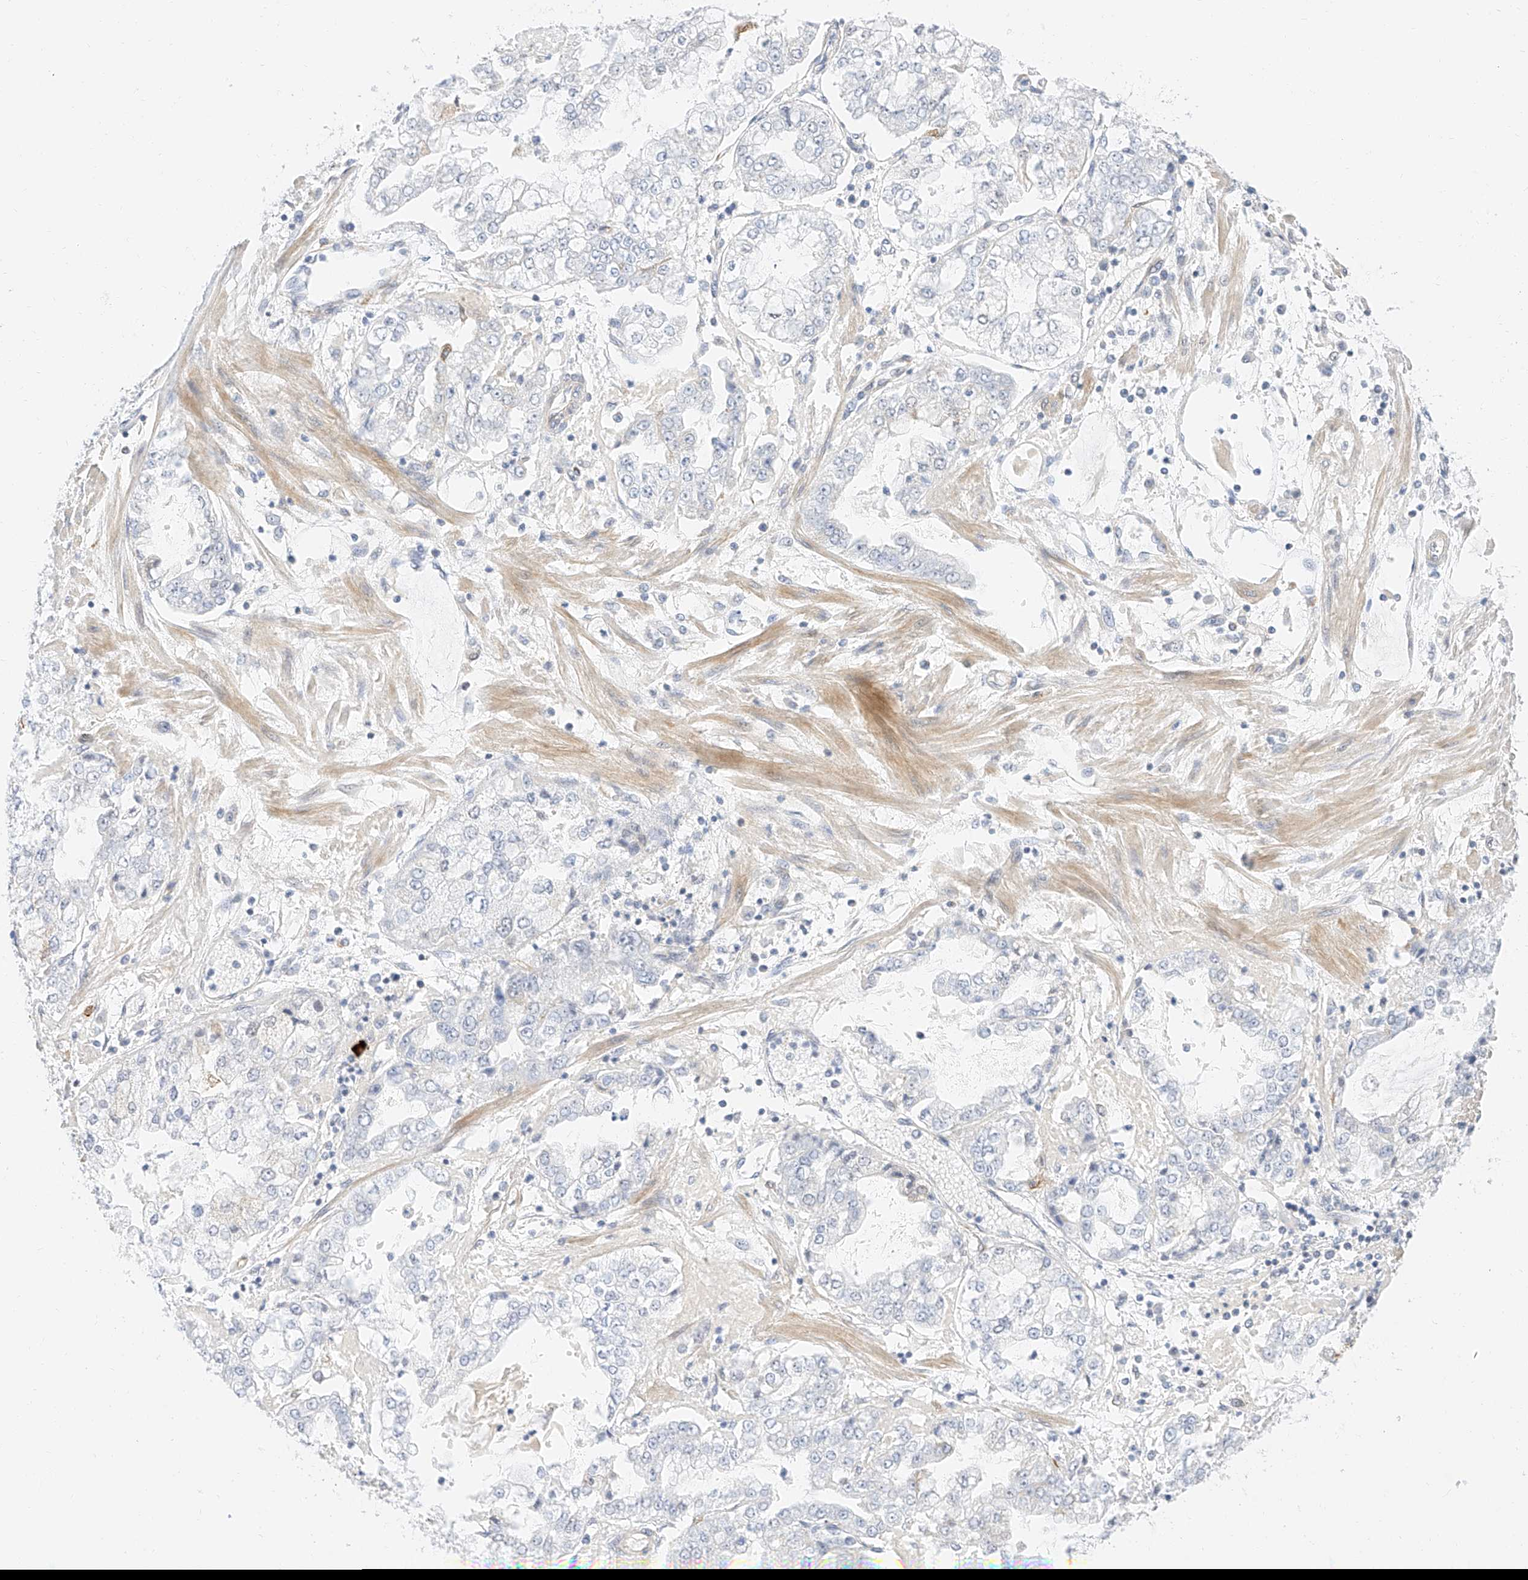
{"staining": {"intensity": "negative", "quantity": "none", "location": "none"}, "tissue": "stomach cancer", "cell_type": "Tumor cells", "image_type": "cancer", "snomed": [{"axis": "morphology", "description": "Adenocarcinoma, NOS"}, {"axis": "topography", "description": "Stomach"}], "caption": "A high-resolution histopathology image shows IHC staining of stomach cancer (adenocarcinoma), which demonstrates no significant staining in tumor cells.", "gene": "CDCP2", "patient": {"sex": "male", "age": 76}}